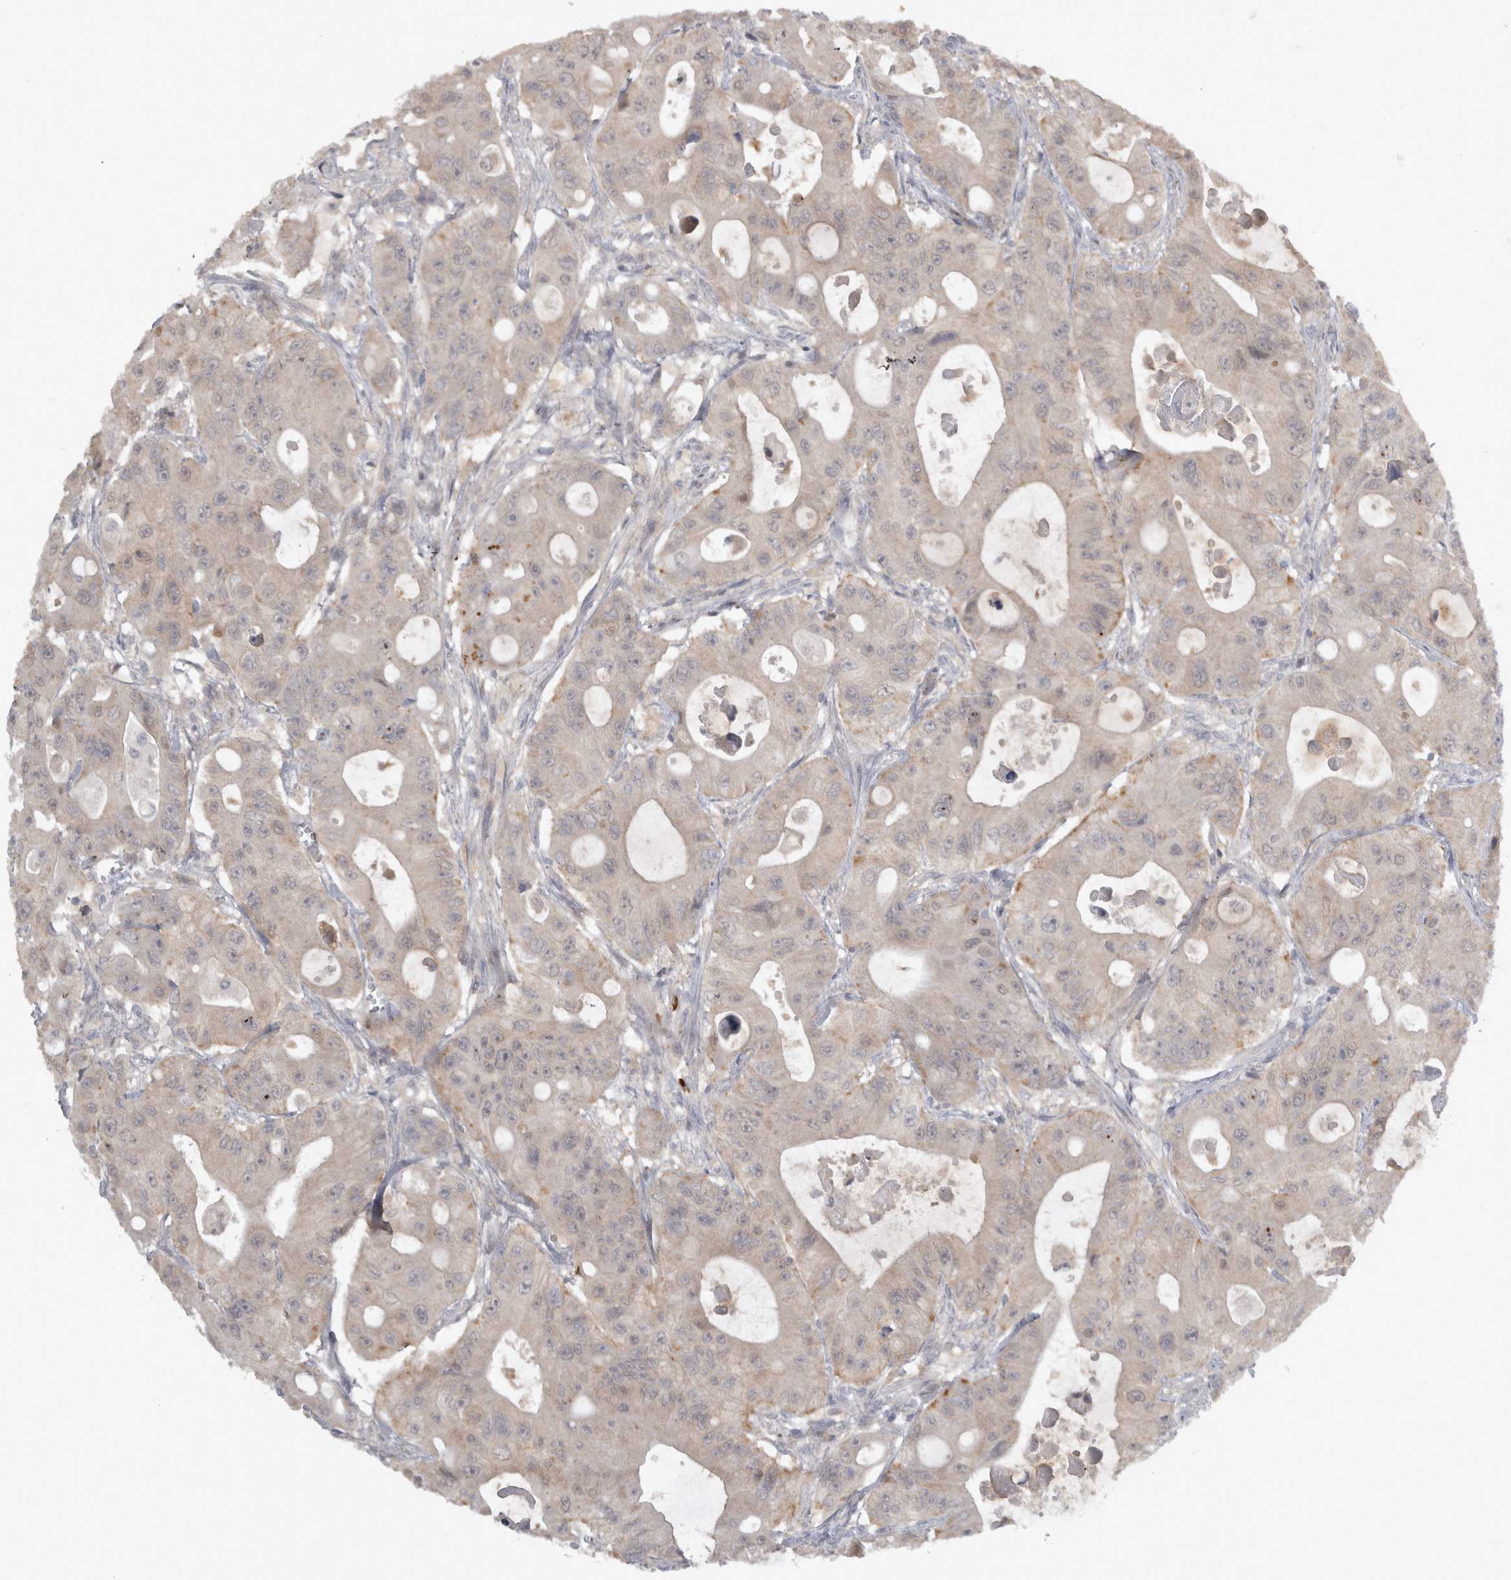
{"staining": {"intensity": "negative", "quantity": "none", "location": "none"}, "tissue": "colorectal cancer", "cell_type": "Tumor cells", "image_type": "cancer", "snomed": [{"axis": "morphology", "description": "Adenocarcinoma, NOS"}, {"axis": "topography", "description": "Colon"}], "caption": "Photomicrograph shows no protein positivity in tumor cells of colorectal cancer tissue.", "gene": "SLCO5A1", "patient": {"sex": "female", "age": 46}}